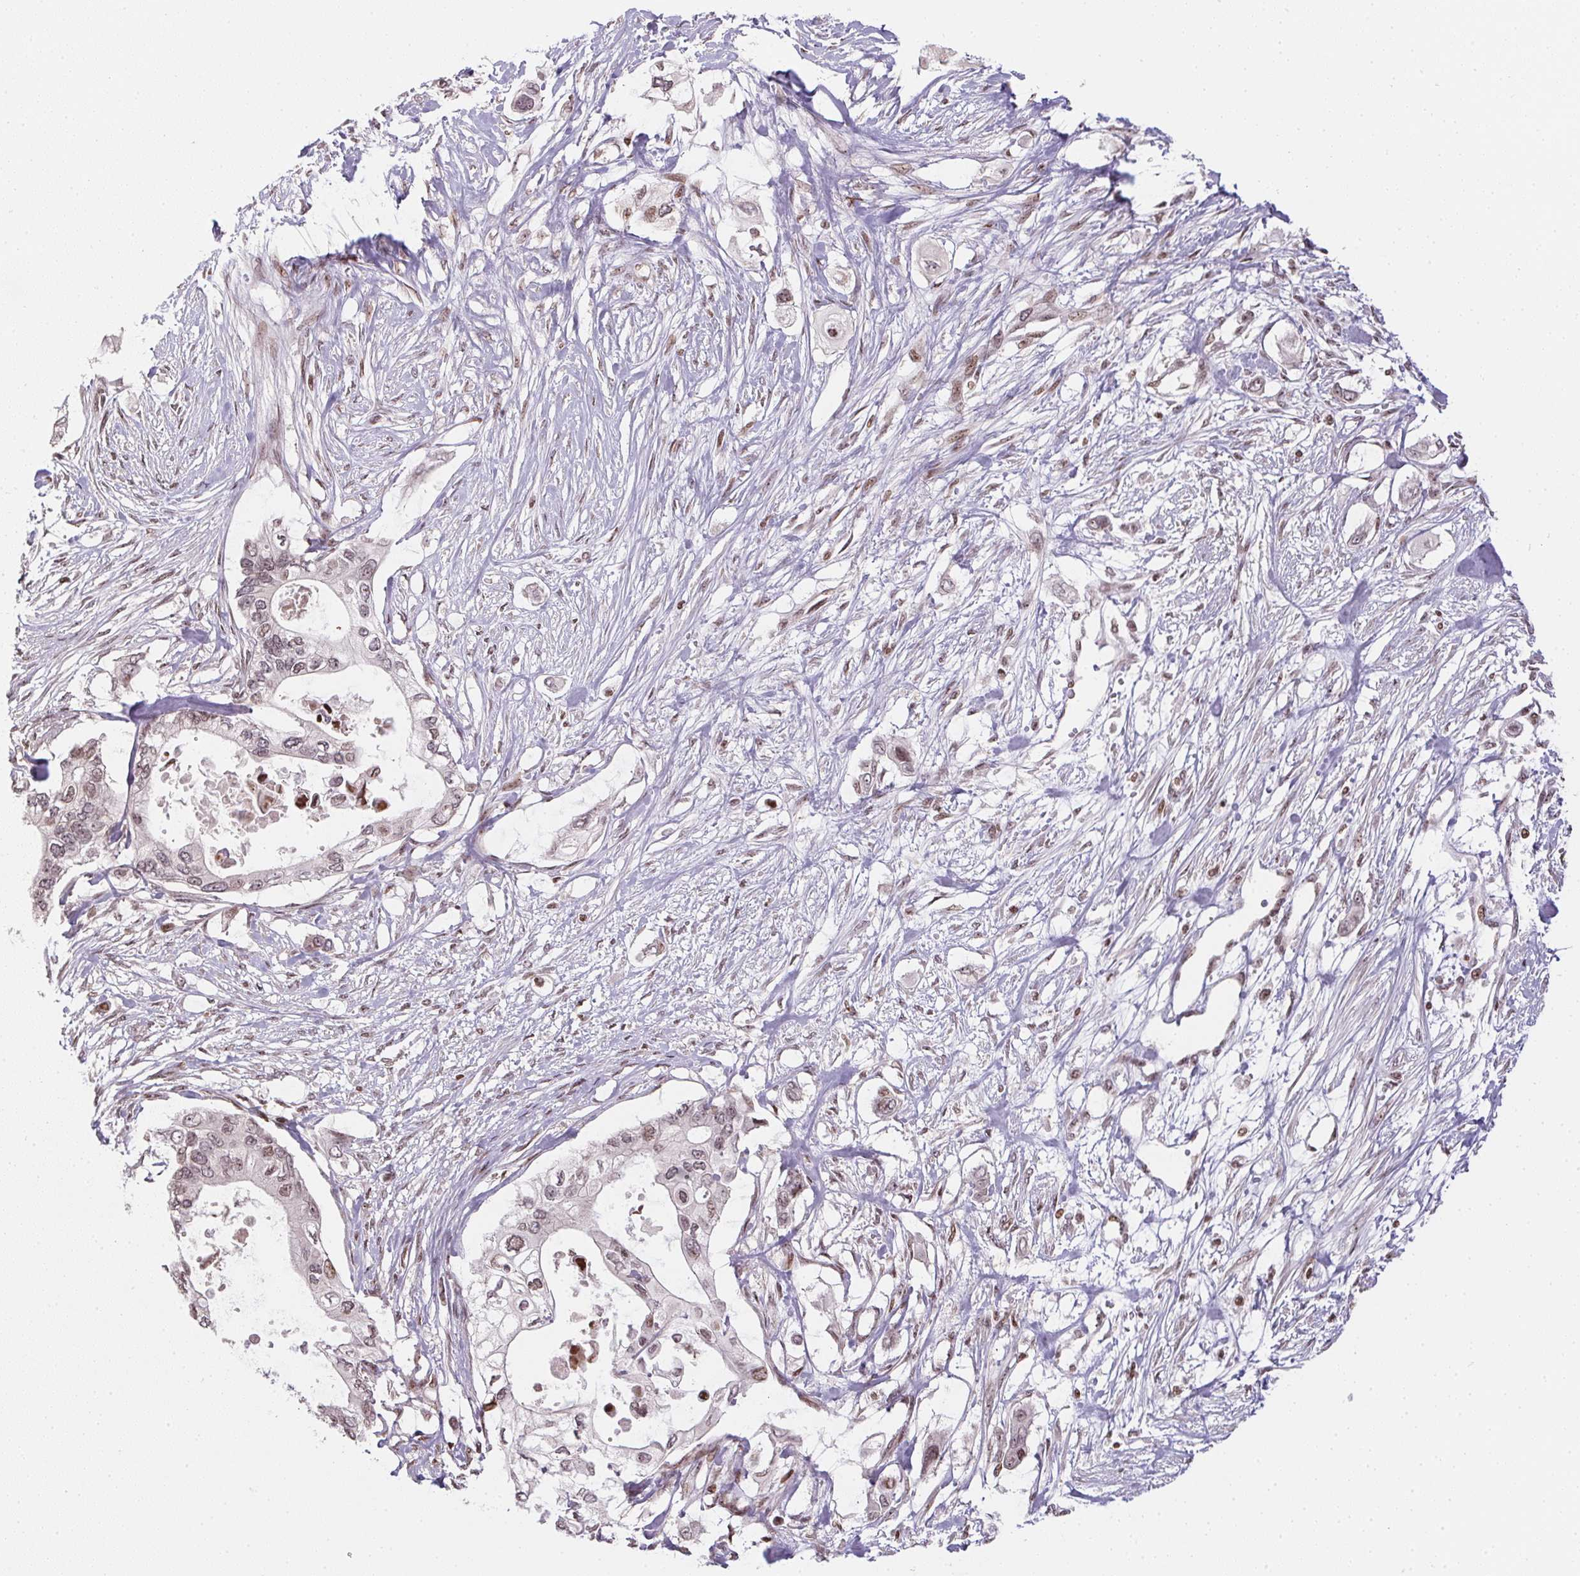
{"staining": {"intensity": "weak", "quantity": ">75%", "location": "nuclear"}, "tissue": "pancreatic cancer", "cell_type": "Tumor cells", "image_type": "cancer", "snomed": [{"axis": "morphology", "description": "Adenocarcinoma, NOS"}, {"axis": "topography", "description": "Pancreas"}], "caption": "A photomicrograph showing weak nuclear expression in about >75% of tumor cells in adenocarcinoma (pancreatic), as visualized by brown immunohistochemical staining.", "gene": "RNF181", "patient": {"sex": "female", "age": 63}}